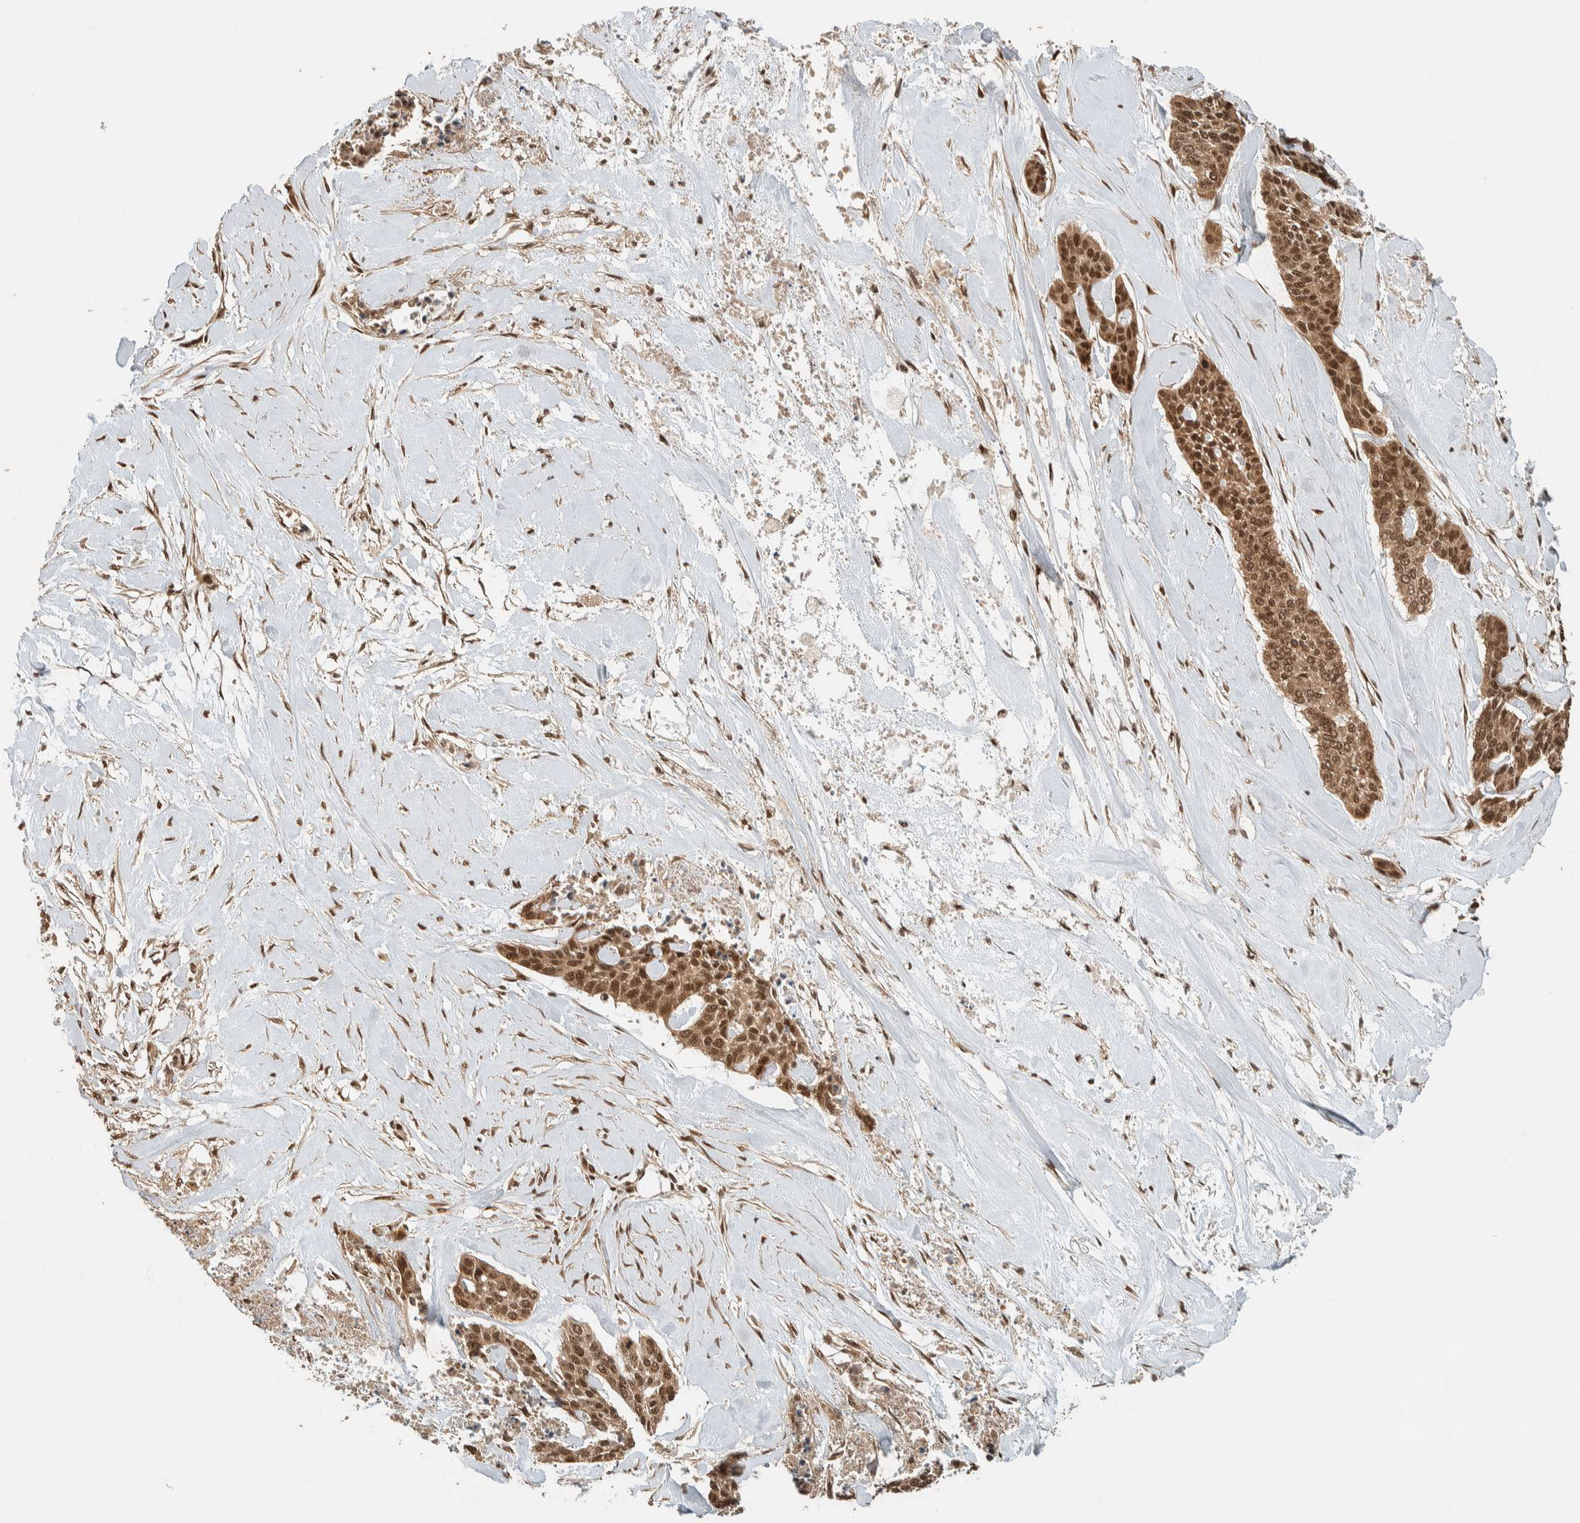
{"staining": {"intensity": "strong", "quantity": ">75%", "location": "cytoplasmic/membranous,nuclear"}, "tissue": "skin cancer", "cell_type": "Tumor cells", "image_type": "cancer", "snomed": [{"axis": "morphology", "description": "Basal cell carcinoma"}, {"axis": "topography", "description": "Skin"}], "caption": "Immunohistochemical staining of skin cancer displays strong cytoplasmic/membranous and nuclear protein staining in approximately >75% of tumor cells. Immunohistochemistry stains the protein in brown and the nuclei are stained blue.", "gene": "ZBTB2", "patient": {"sex": "female", "age": 64}}